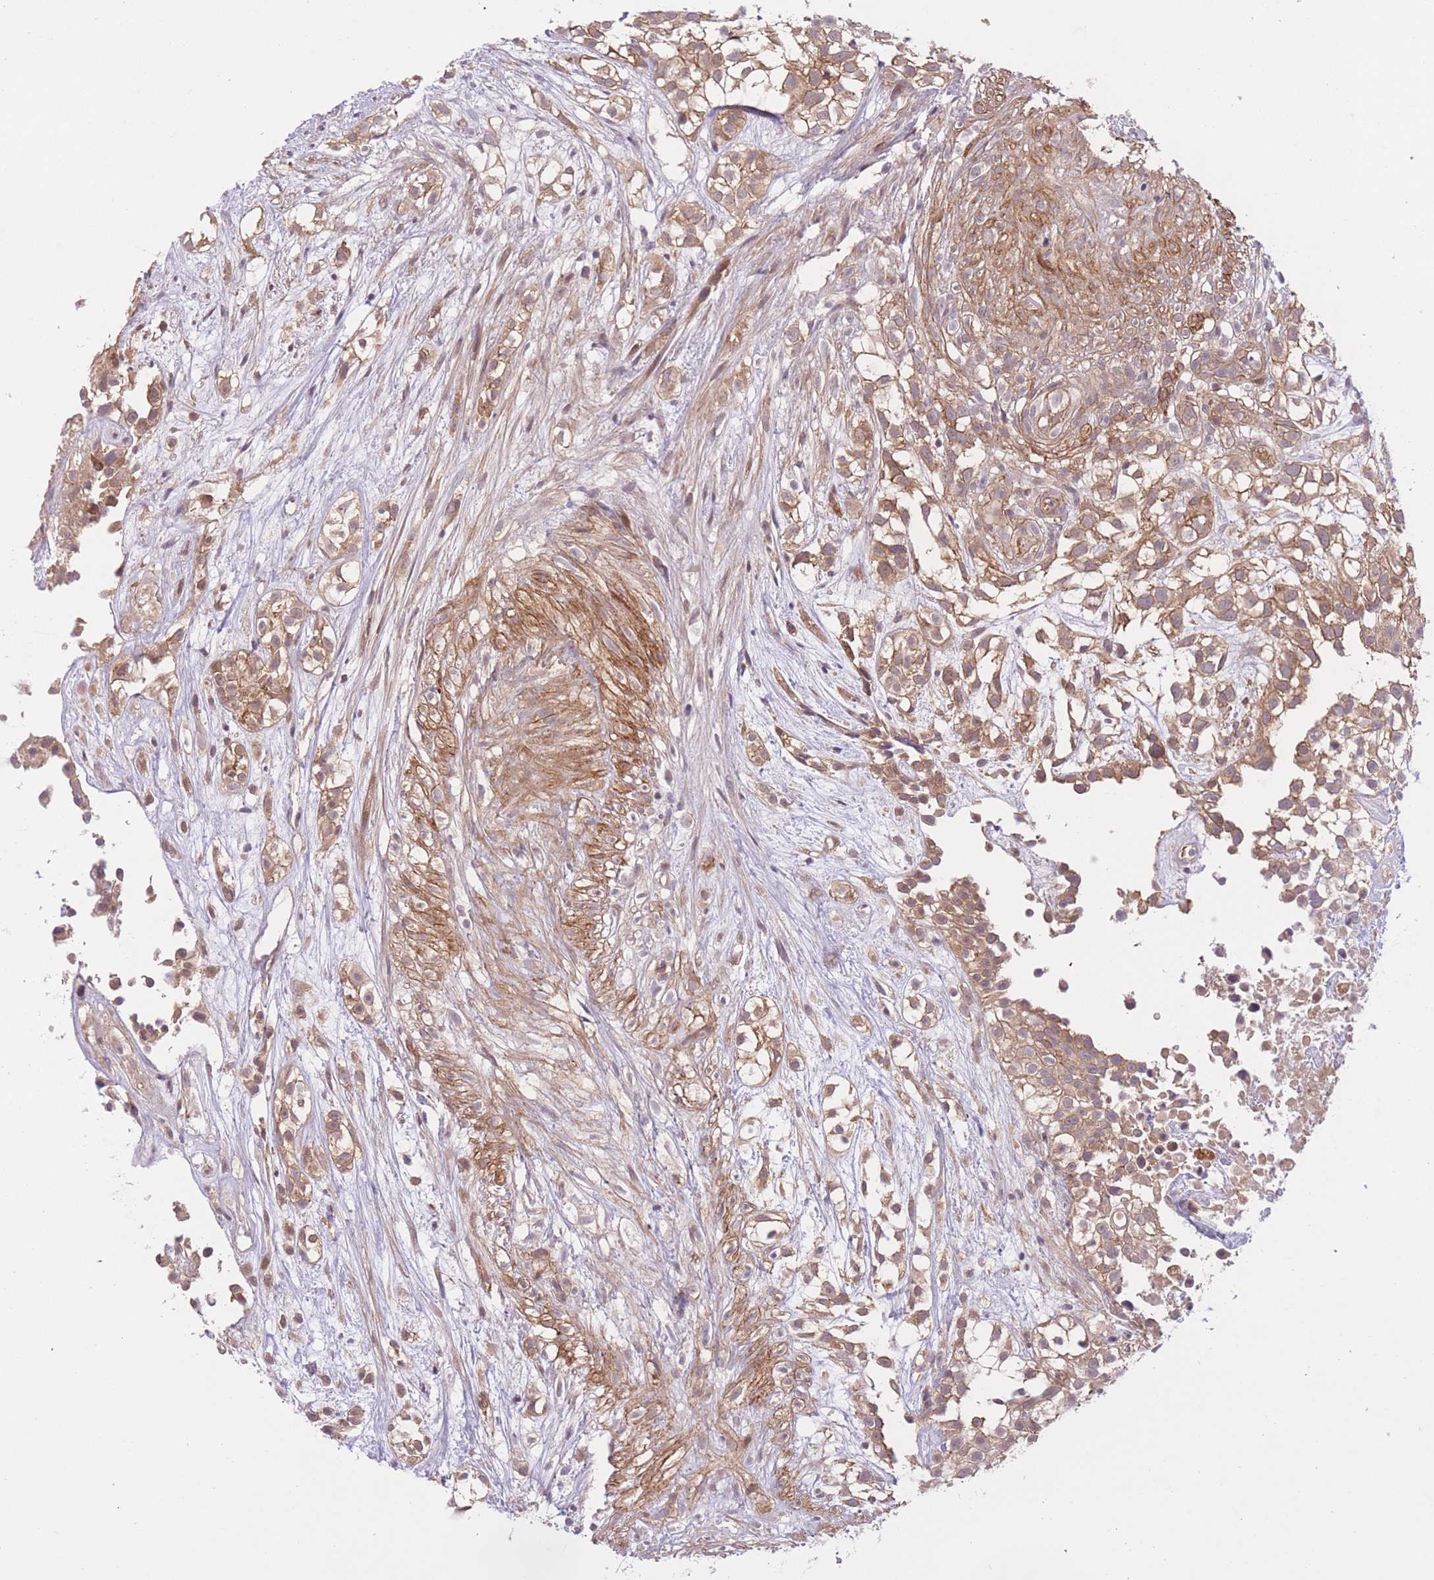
{"staining": {"intensity": "moderate", "quantity": ">75%", "location": "cytoplasmic/membranous"}, "tissue": "urothelial cancer", "cell_type": "Tumor cells", "image_type": "cancer", "snomed": [{"axis": "morphology", "description": "Urothelial carcinoma, High grade"}, {"axis": "topography", "description": "Urinary bladder"}], "caption": "Urothelial cancer was stained to show a protein in brown. There is medium levels of moderate cytoplasmic/membranous staining in approximately >75% of tumor cells.", "gene": "FUT5", "patient": {"sex": "male", "age": 56}}